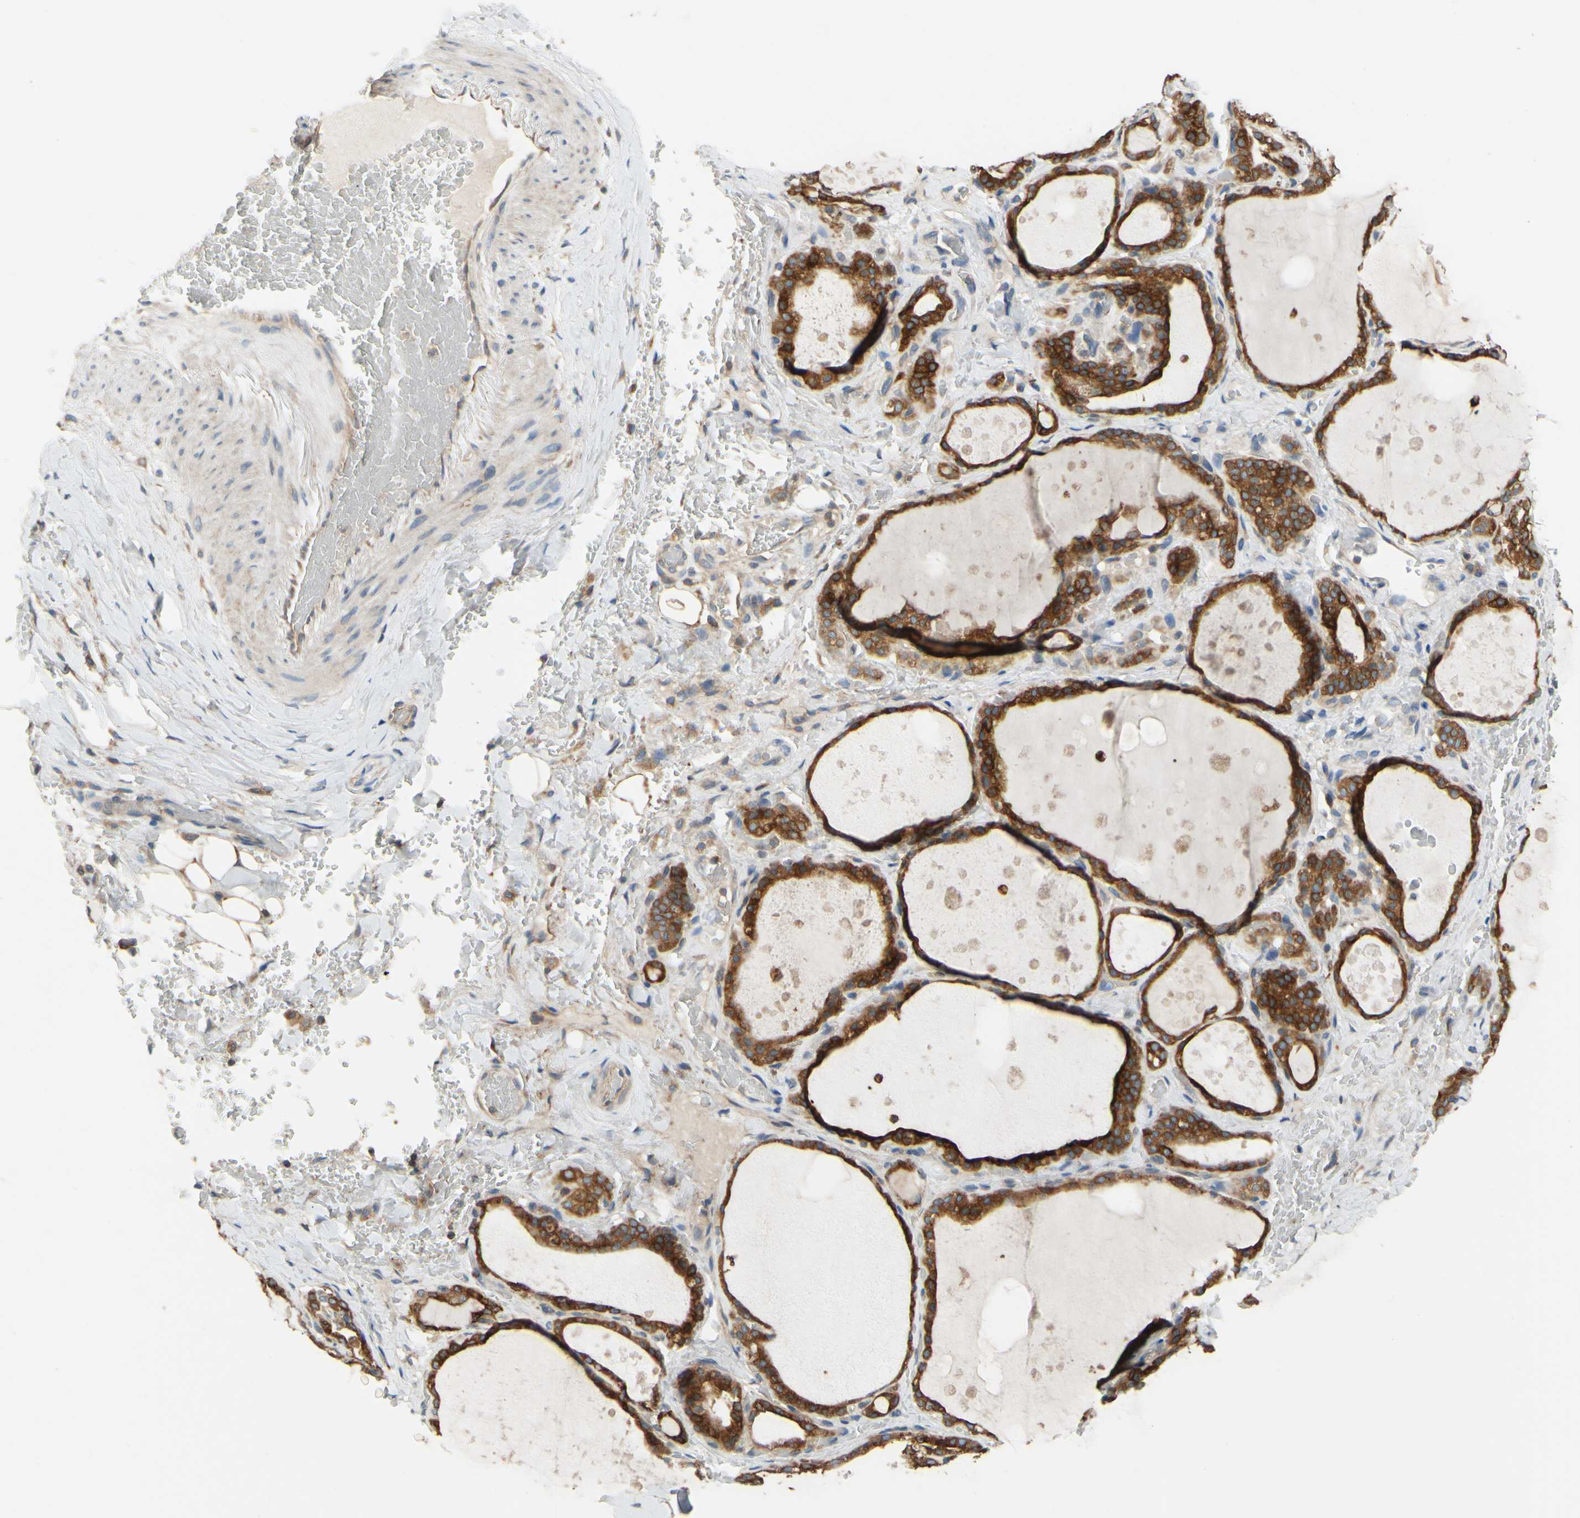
{"staining": {"intensity": "strong", "quantity": ">75%", "location": "cytoplasmic/membranous"}, "tissue": "thyroid gland", "cell_type": "Glandular cells", "image_type": "normal", "snomed": [{"axis": "morphology", "description": "Normal tissue, NOS"}, {"axis": "topography", "description": "Thyroid gland"}], "caption": "This histopathology image displays unremarkable thyroid gland stained with immunohistochemistry (IHC) to label a protein in brown. The cytoplasmic/membranous of glandular cells show strong positivity for the protein. Nuclei are counter-stained blue.", "gene": "POR", "patient": {"sex": "male", "age": 61}}